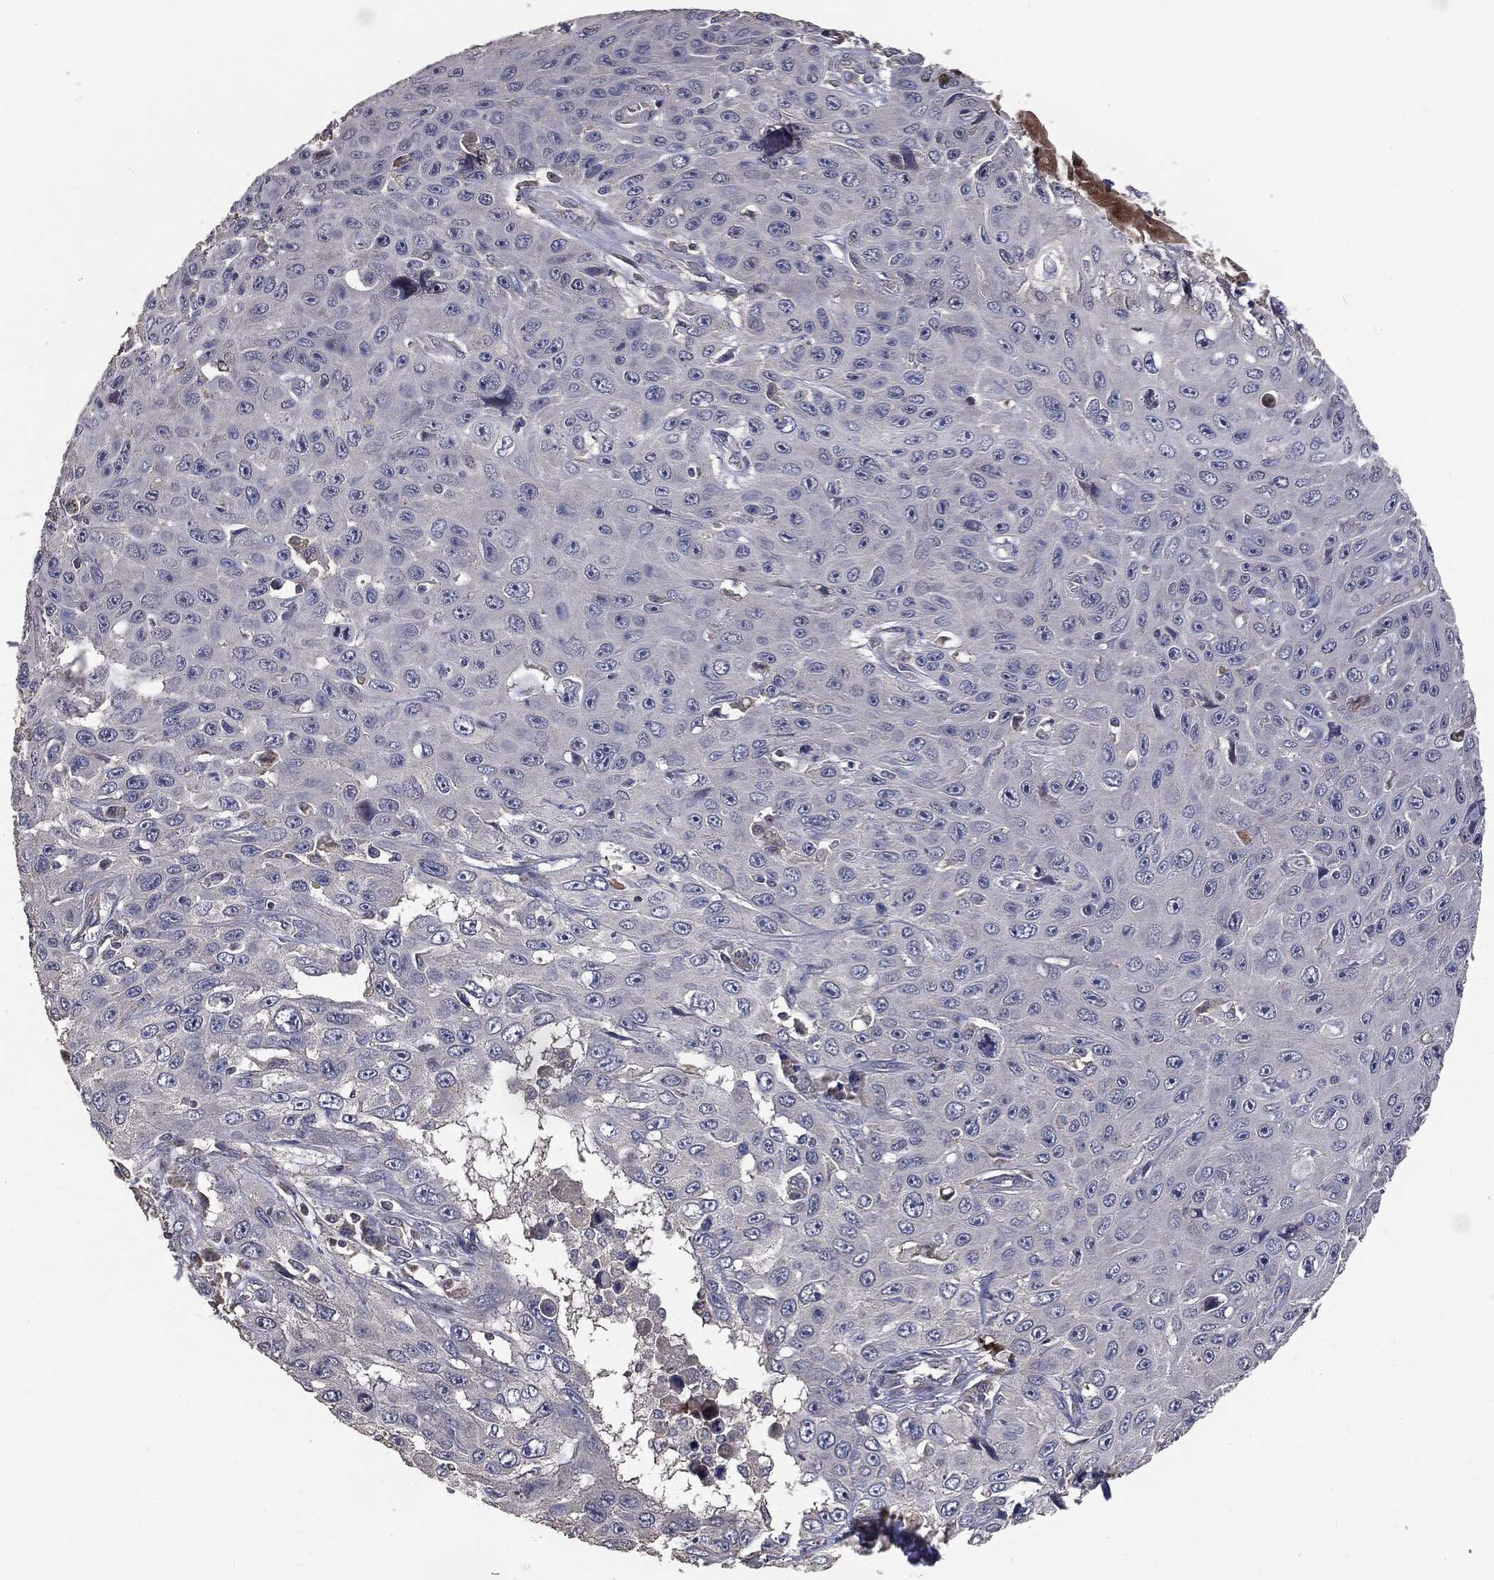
{"staining": {"intensity": "negative", "quantity": "none", "location": "none"}, "tissue": "skin cancer", "cell_type": "Tumor cells", "image_type": "cancer", "snomed": [{"axis": "morphology", "description": "Squamous cell carcinoma, NOS"}, {"axis": "topography", "description": "Skin"}], "caption": "IHC histopathology image of human skin squamous cell carcinoma stained for a protein (brown), which demonstrates no staining in tumor cells.", "gene": "MTOR", "patient": {"sex": "male", "age": 82}}